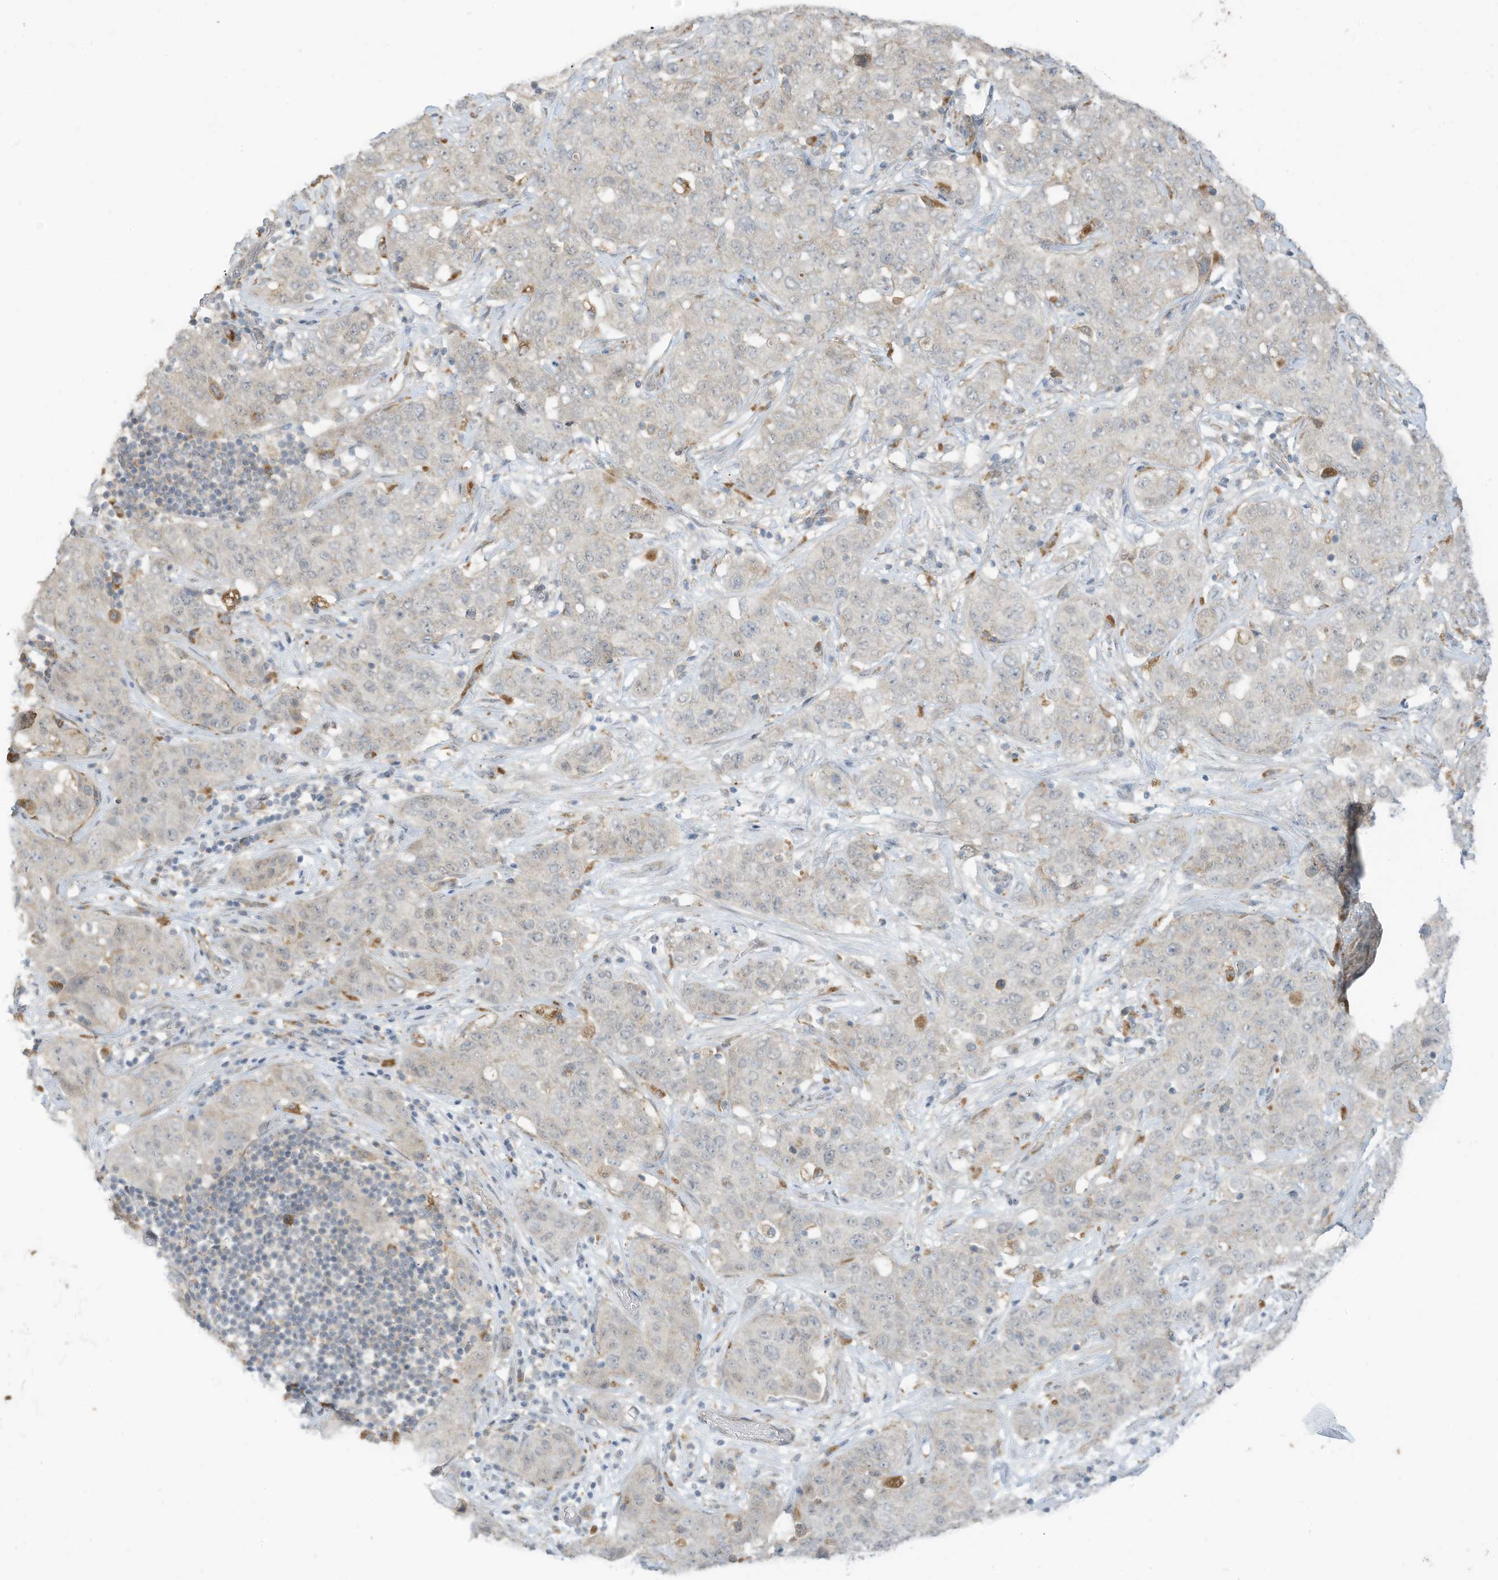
{"staining": {"intensity": "negative", "quantity": "none", "location": "none"}, "tissue": "stomach cancer", "cell_type": "Tumor cells", "image_type": "cancer", "snomed": [{"axis": "morphology", "description": "Normal tissue, NOS"}, {"axis": "morphology", "description": "Adenocarcinoma, NOS"}, {"axis": "topography", "description": "Lymph node"}, {"axis": "topography", "description": "Stomach"}], "caption": "Photomicrograph shows no protein positivity in tumor cells of stomach cancer tissue. (DAB immunohistochemistry with hematoxylin counter stain).", "gene": "DZIP3", "patient": {"sex": "male", "age": 48}}